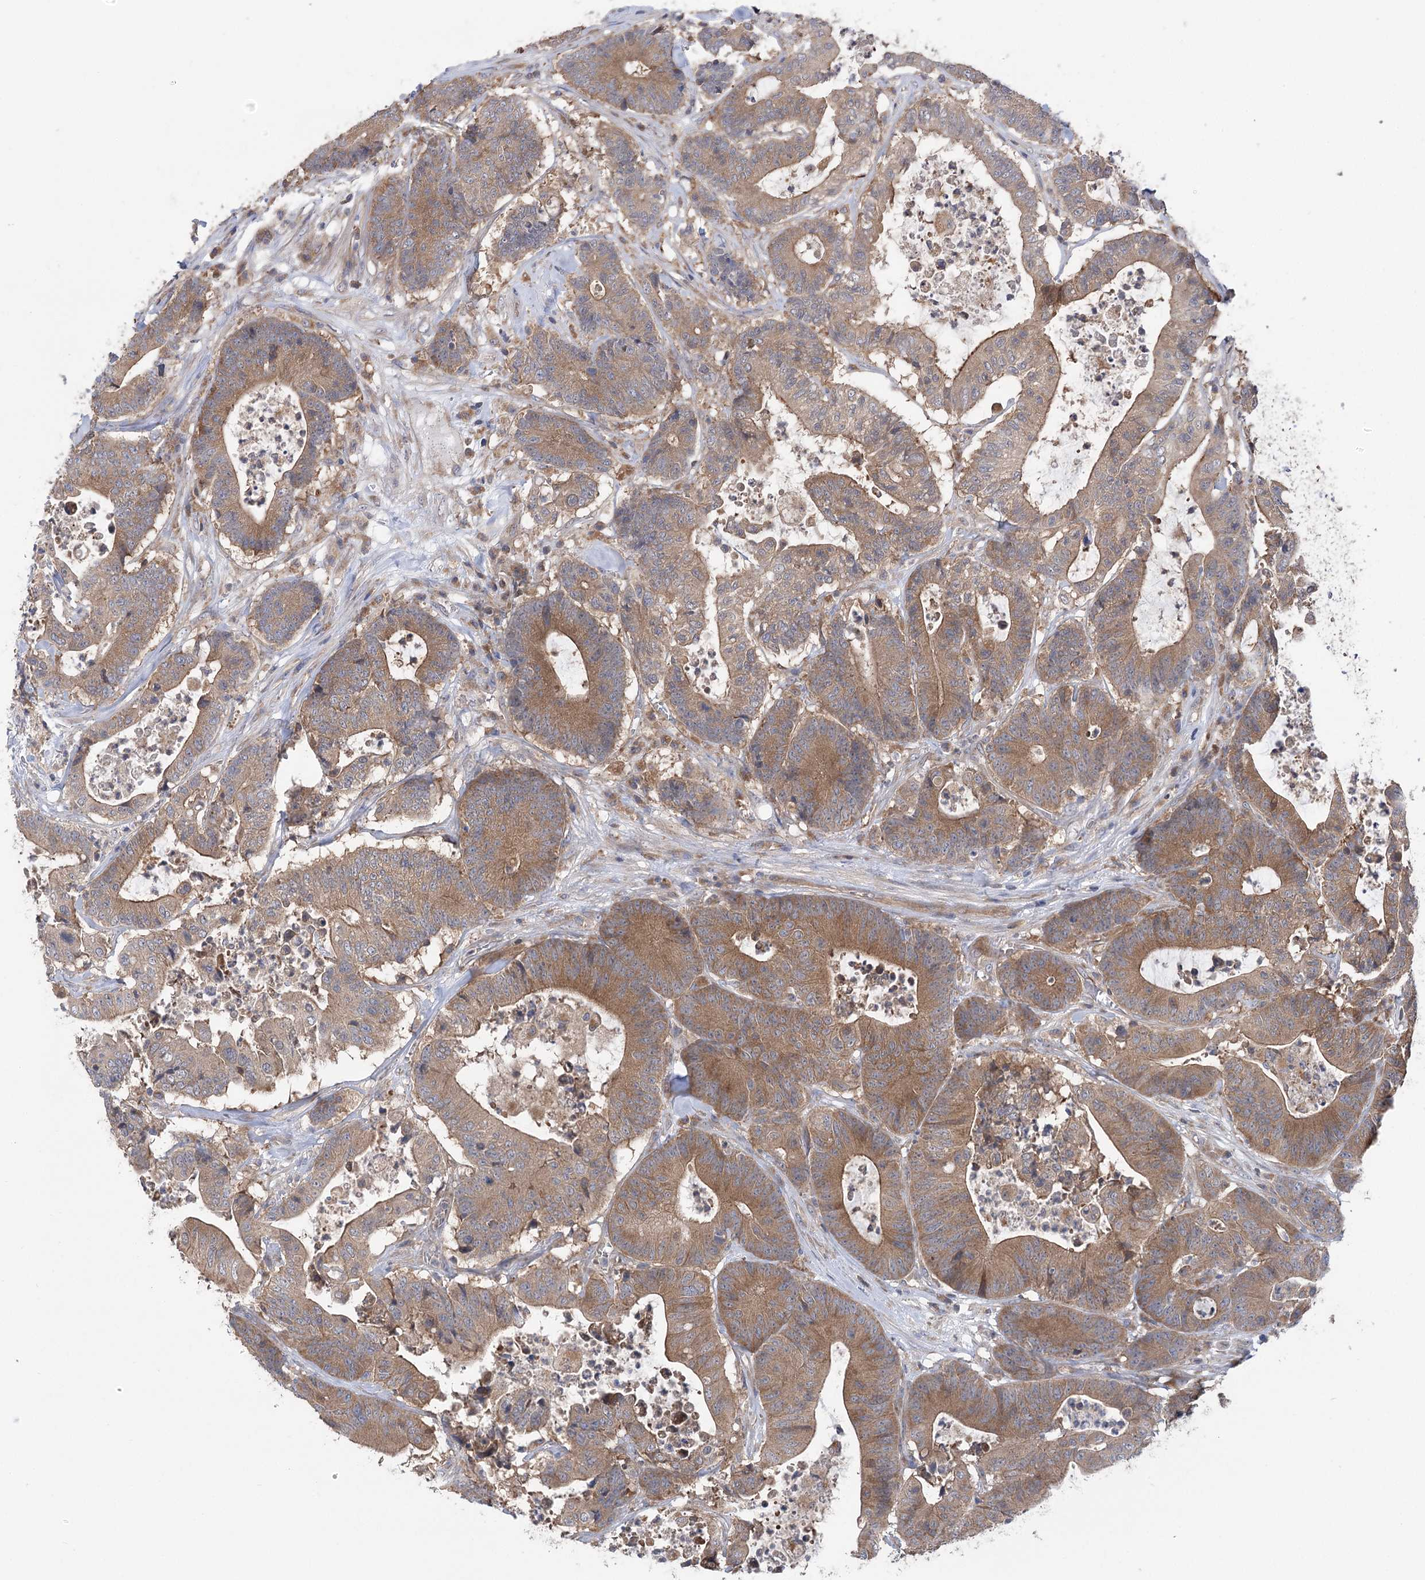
{"staining": {"intensity": "moderate", "quantity": ">75%", "location": "cytoplasmic/membranous"}, "tissue": "colorectal cancer", "cell_type": "Tumor cells", "image_type": "cancer", "snomed": [{"axis": "morphology", "description": "Adenocarcinoma, NOS"}, {"axis": "topography", "description": "Colon"}], "caption": "Brown immunohistochemical staining in human adenocarcinoma (colorectal) displays moderate cytoplasmic/membranous expression in about >75% of tumor cells.", "gene": "VPS37B", "patient": {"sex": "female", "age": 84}}